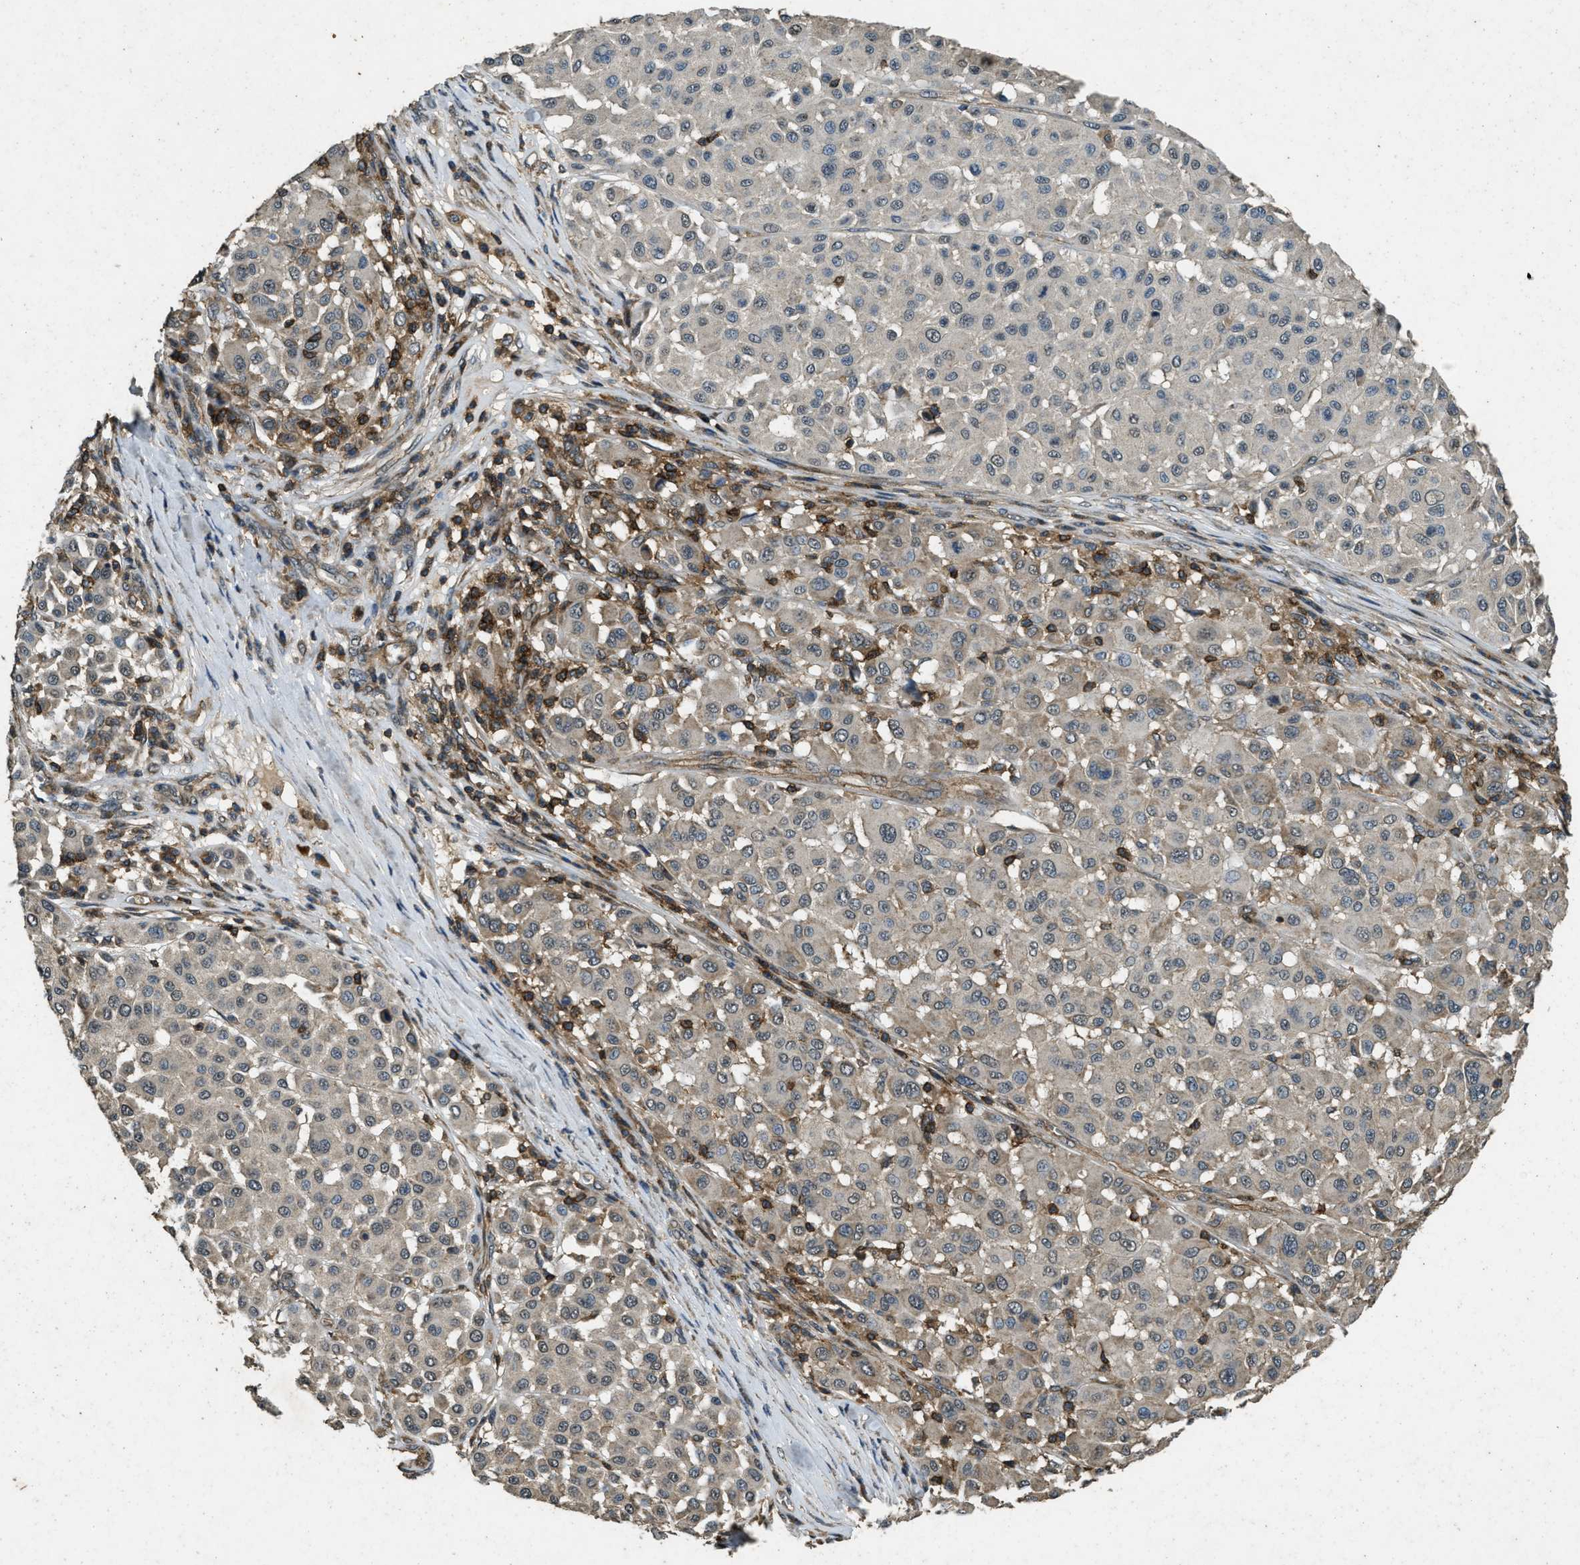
{"staining": {"intensity": "weak", "quantity": "<25%", "location": "cytoplasmic/membranous"}, "tissue": "melanoma", "cell_type": "Tumor cells", "image_type": "cancer", "snomed": [{"axis": "morphology", "description": "Malignant melanoma, Metastatic site"}, {"axis": "topography", "description": "Soft tissue"}], "caption": "Melanoma was stained to show a protein in brown. There is no significant staining in tumor cells.", "gene": "ATP8B1", "patient": {"sex": "male", "age": 41}}